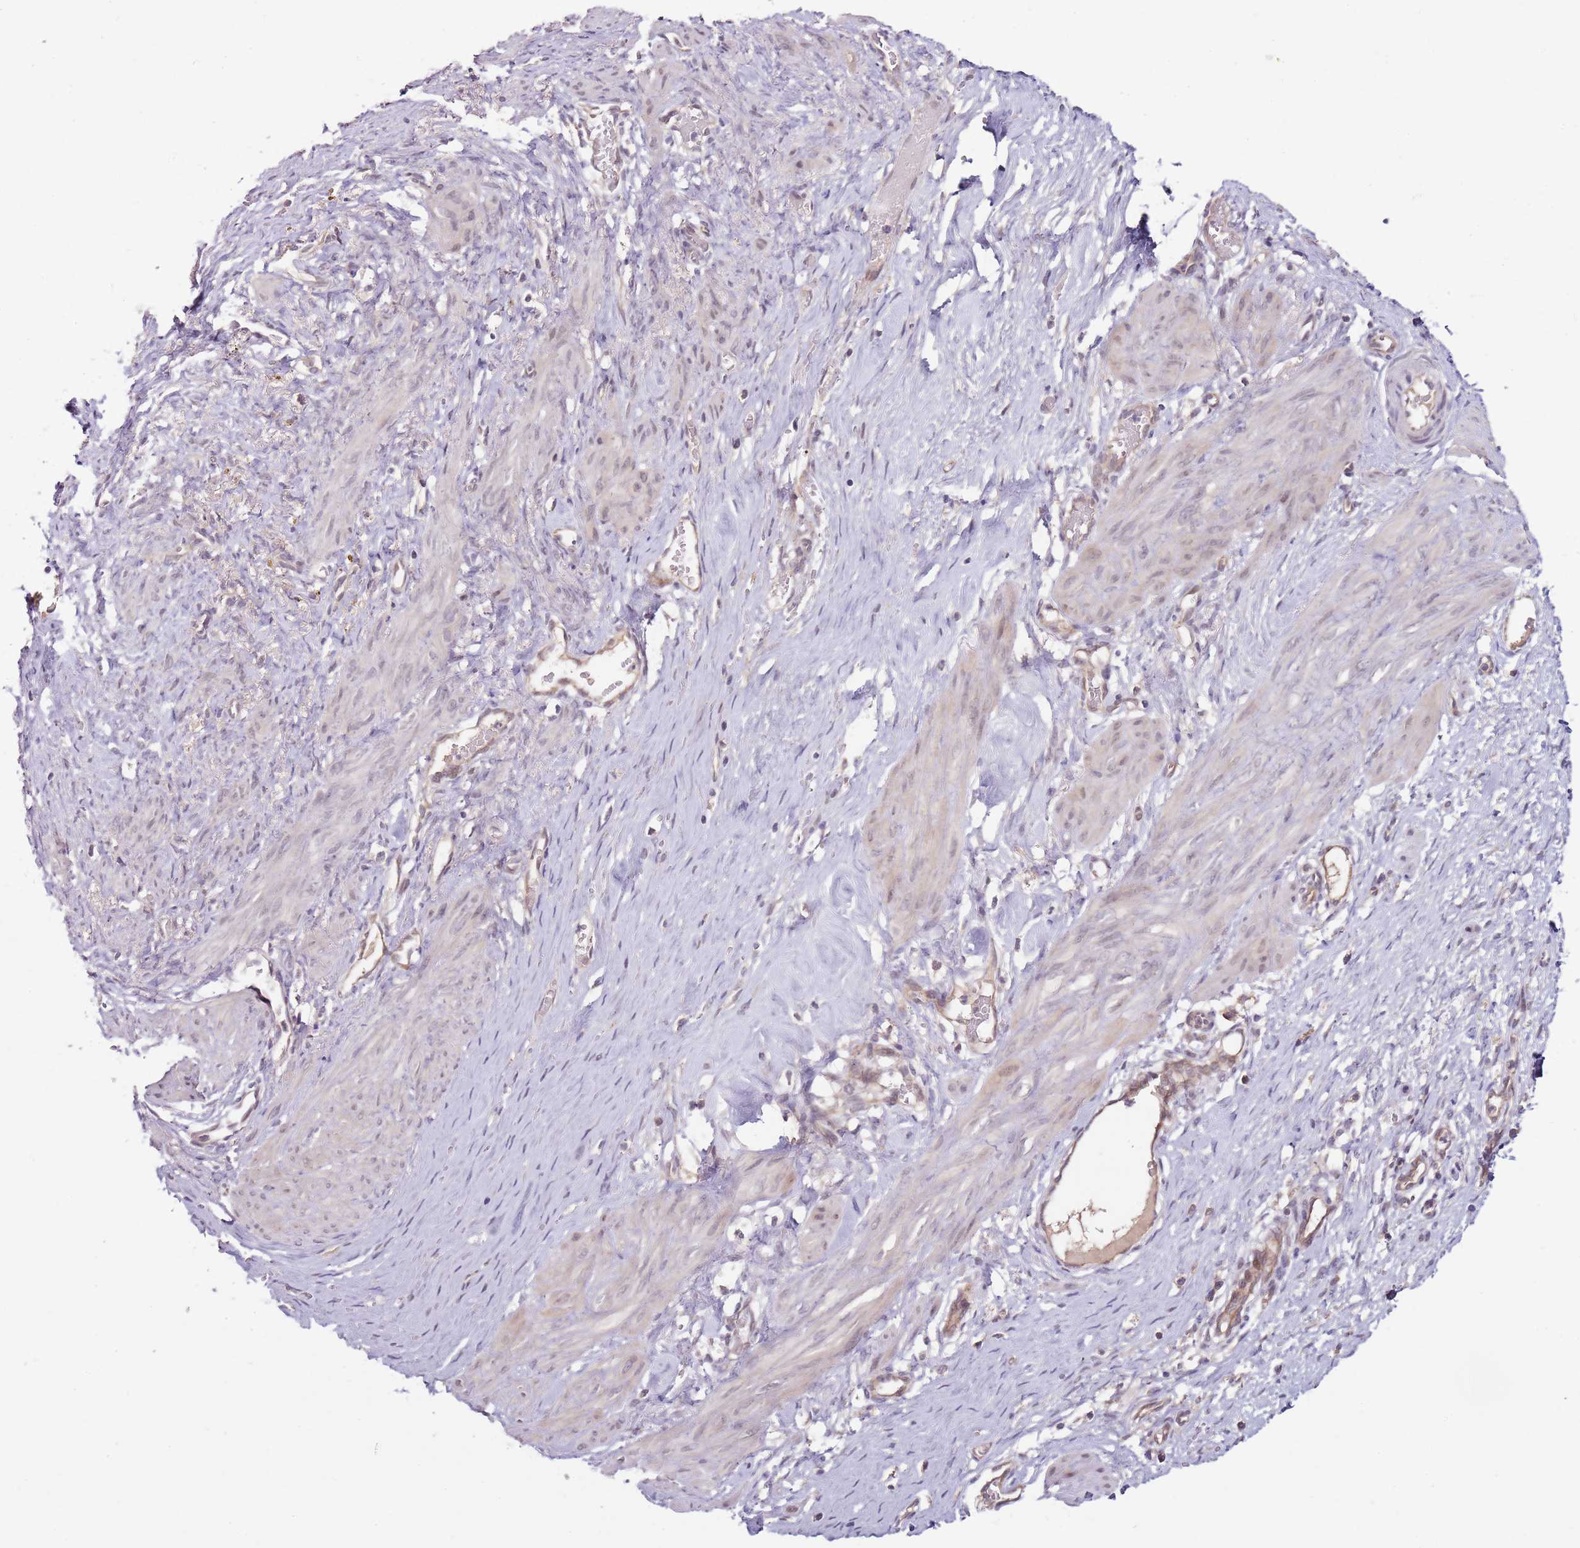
{"staining": {"intensity": "negative", "quantity": "none", "location": "none"}, "tissue": "smooth muscle", "cell_type": "Smooth muscle cells", "image_type": "normal", "snomed": [{"axis": "morphology", "description": "Normal tissue, NOS"}, {"axis": "topography", "description": "Endometrium"}], "caption": "This is an immunohistochemistry (IHC) photomicrograph of benign human smooth muscle. There is no staining in smooth muscle cells.", "gene": "FBXL22", "patient": {"sex": "female", "age": 33}}